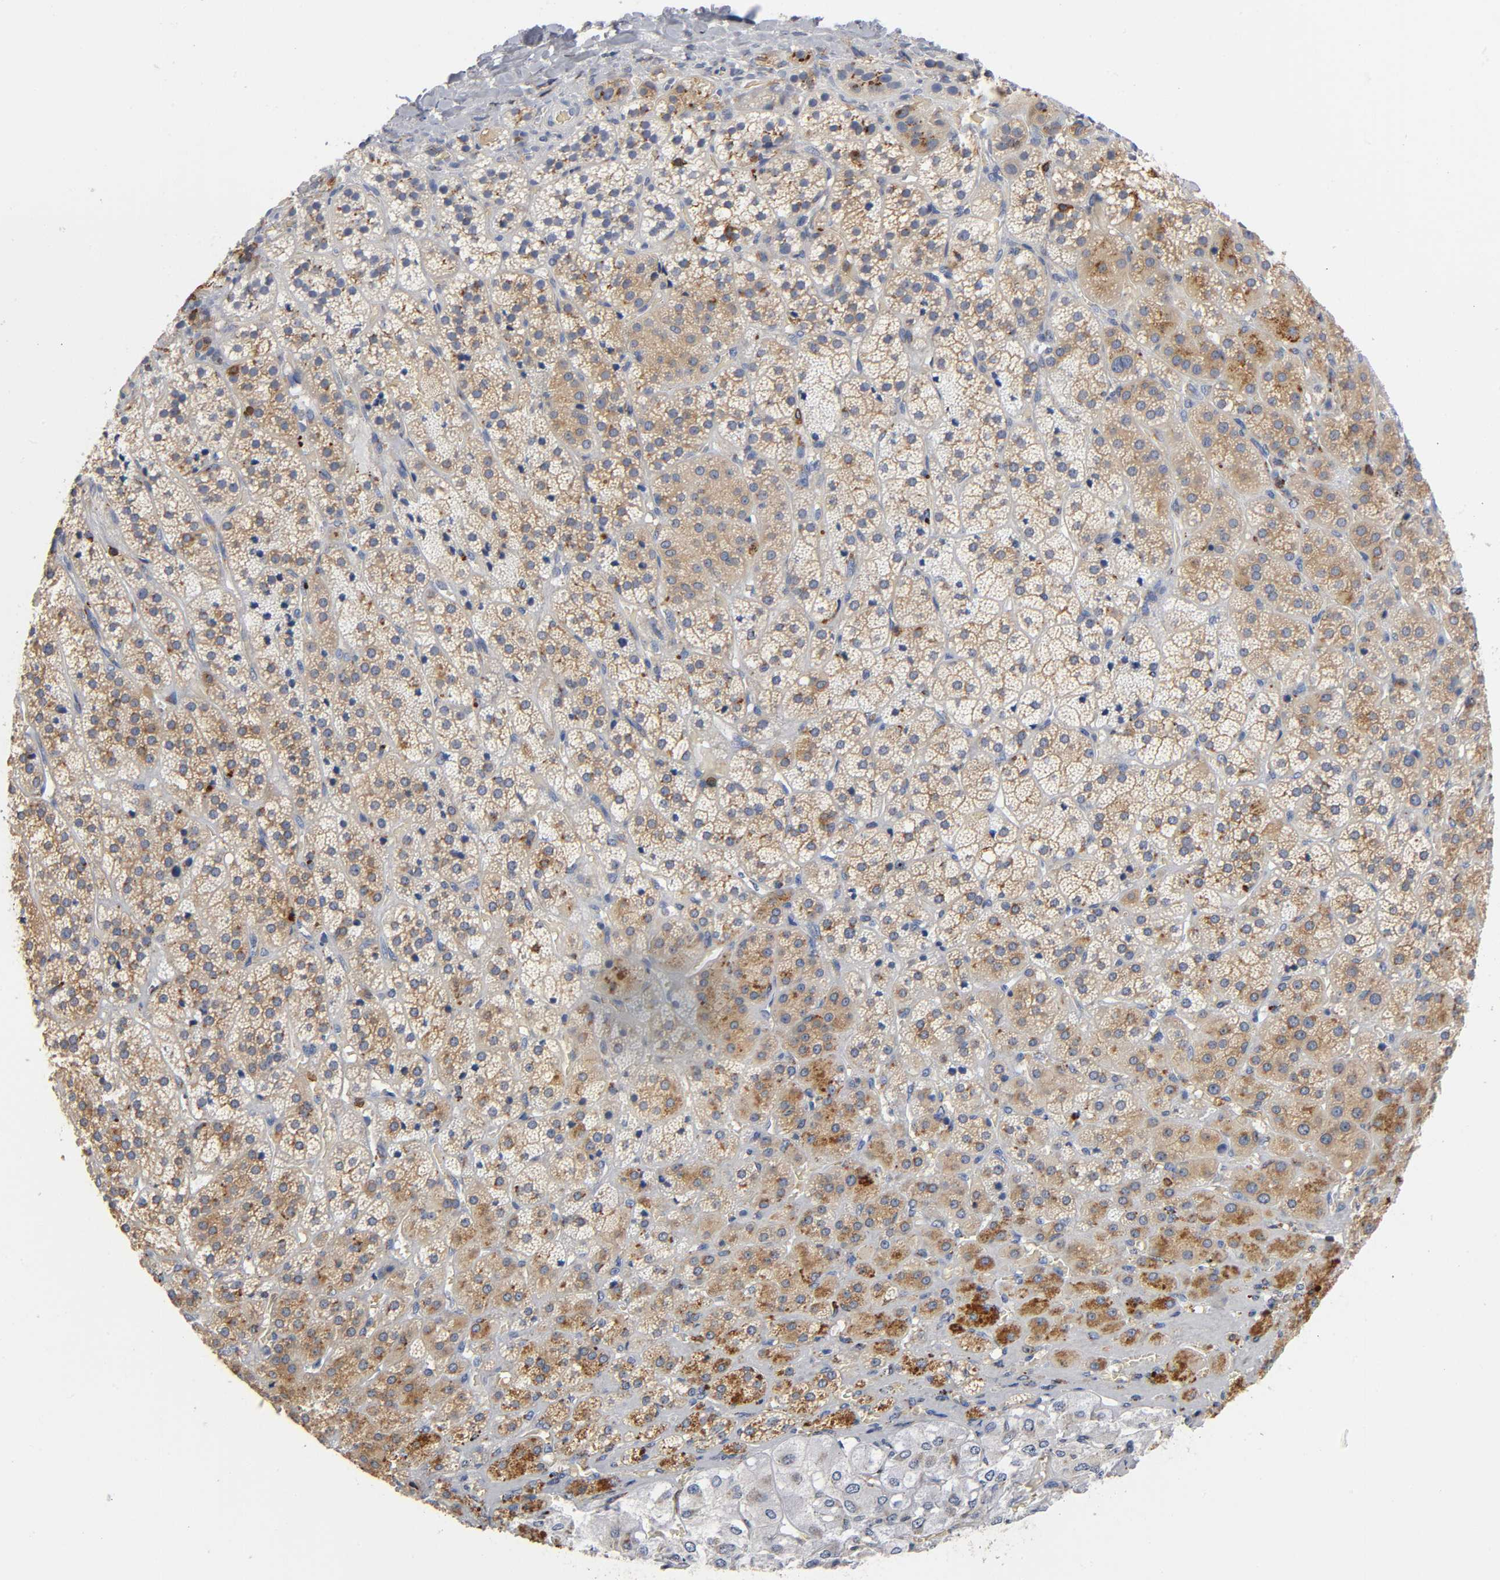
{"staining": {"intensity": "moderate", "quantity": ">75%", "location": "cytoplasmic/membranous"}, "tissue": "adrenal gland", "cell_type": "Glandular cells", "image_type": "normal", "snomed": [{"axis": "morphology", "description": "Normal tissue, NOS"}, {"axis": "topography", "description": "Adrenal gland"}], "caption": "Brown immunohistochemical staining in normal human adrenal gland displays moderate cytoplasmic/membranous positivity in approximately >75% of glandular cells. Immunohistochemistry (ihc) stains the protein of interest in brown and the nuclei are stained blue.", "gene": "CAPN10", "patient": {"sex": "female", "age": 71}}